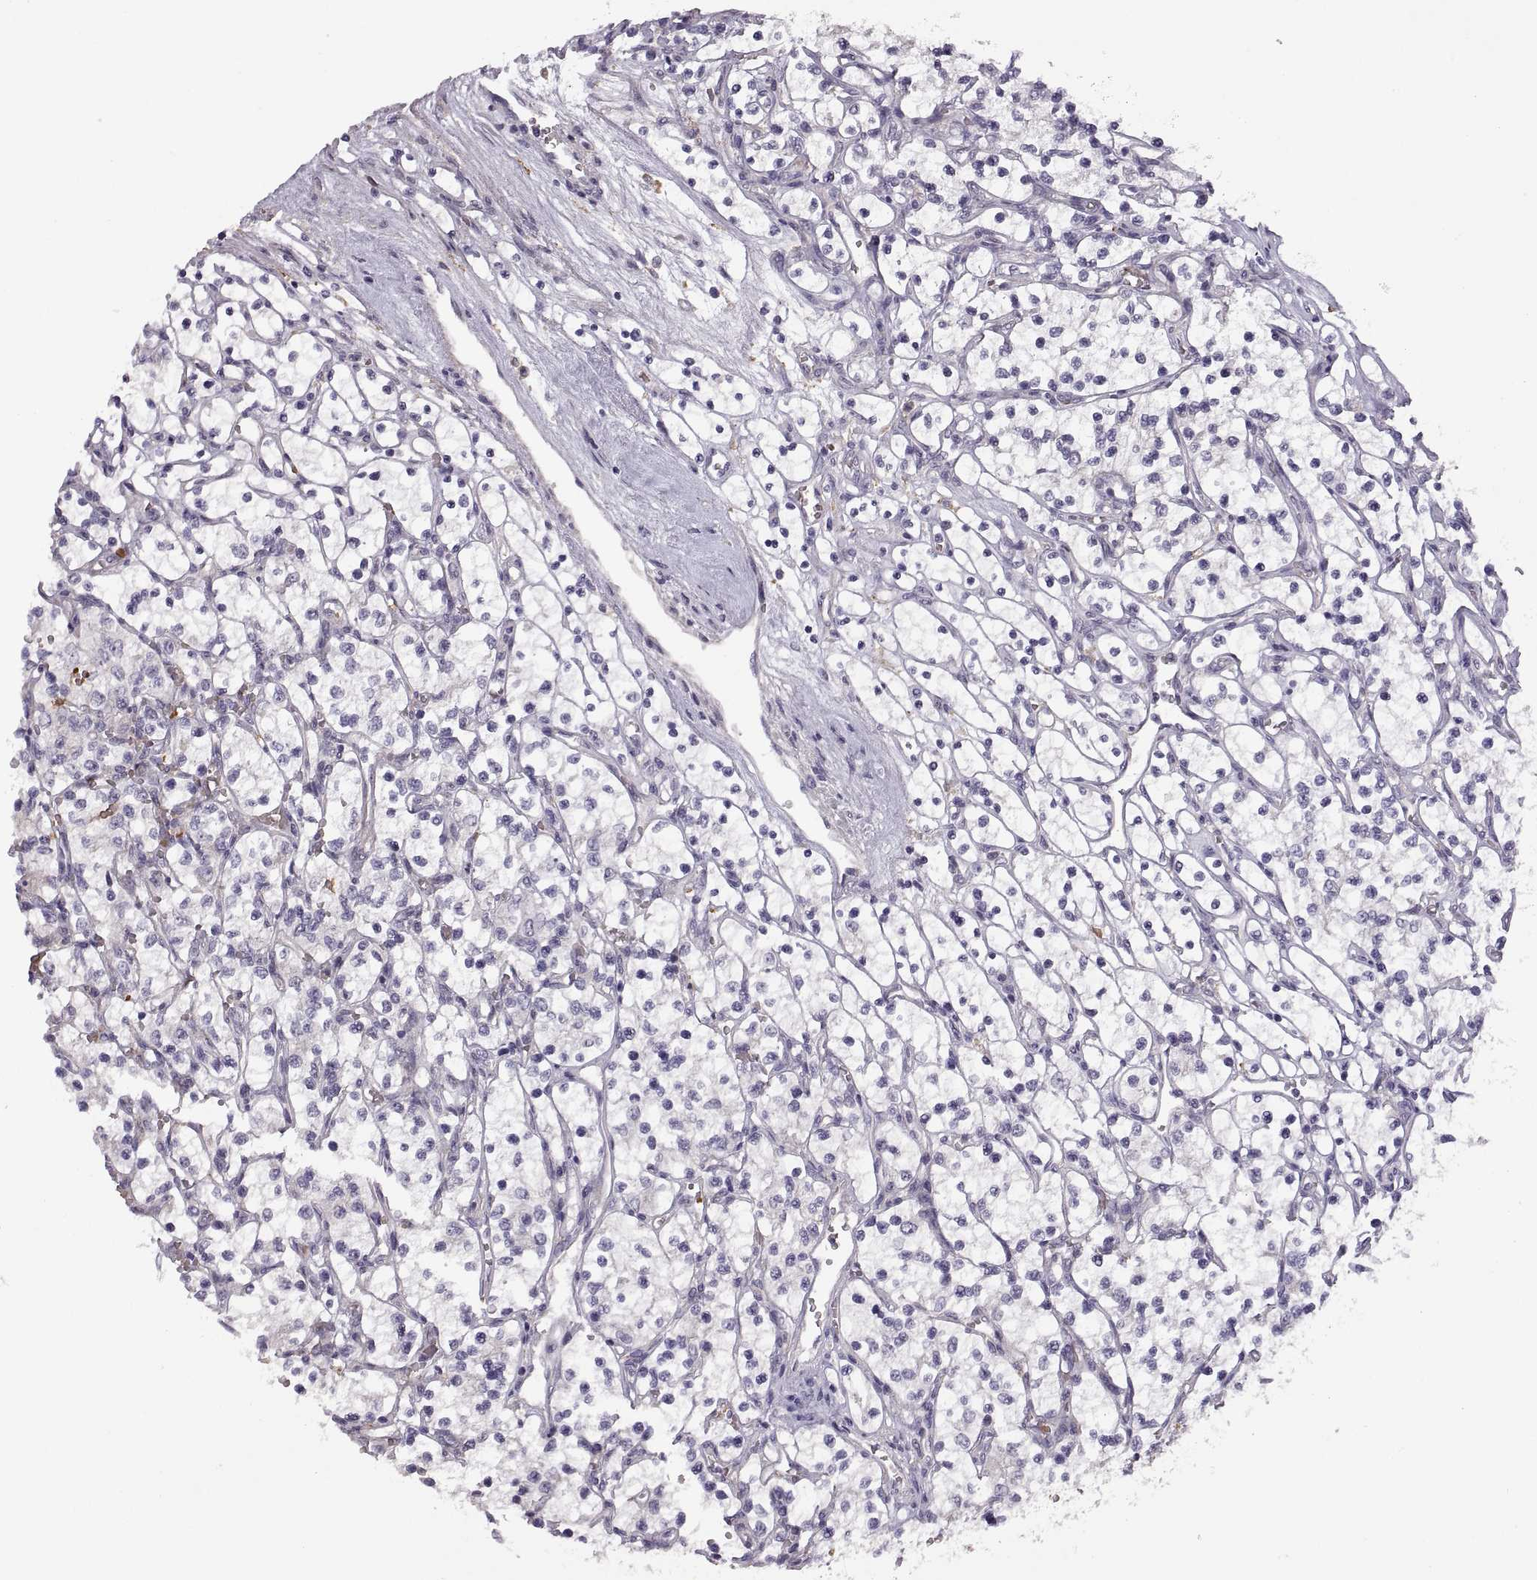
{"staining": {"intensity": "negative", "quantity": "none", "location": "none"}, "tissue": "renal cancer", "cell_type": "Tumor cells", "image_type": "cancer", "snomed": [{"axis": "morphology", "description": "Adenocarcinoma, NOS"}, {"axis": "topography", "description": "Kidney"}], "caption": "The immunohistochemistry photomicrograph has no significant expression in tumor cells of renal cancer (adenocarcinoma) tissue. (Stains: DAB (3,3'-diaminobenzidine) immunohistochemistry with hematoxylin counter stain, Microscopy: brightfield microscopy at high magnification).", "gene": "MEIOC", "patient": {"sex": "female", "age": 69}}